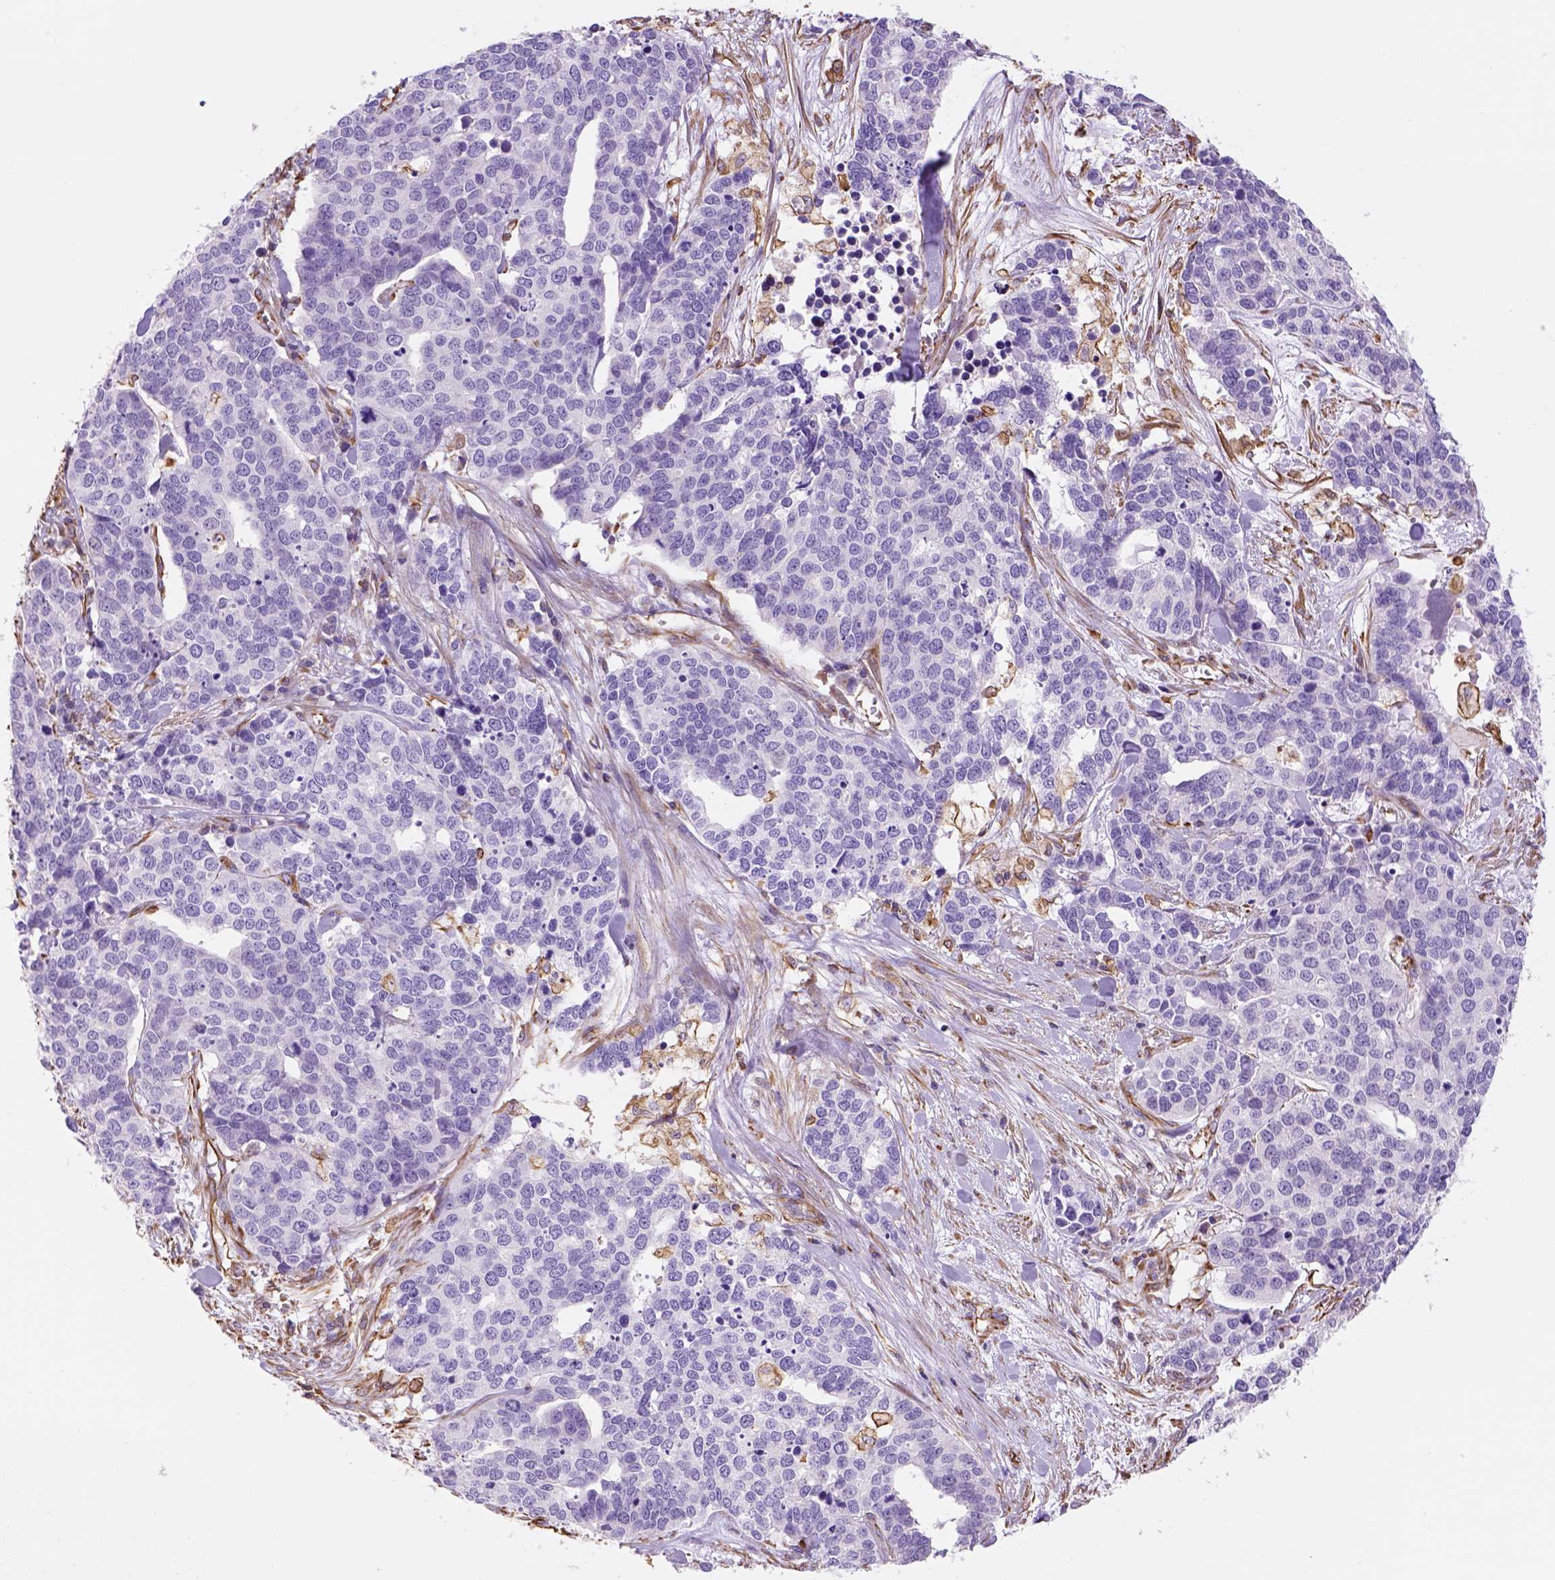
{"staining": {"intensity": "negative", "quantity": "none", "location": "none"}, "tissue": "ovarian cancer", "cell_type": "Tumor cells", "image_type": "cancer", "snomed": [{"axis": "morphology", "description": "Carcinoma, endometroid"}, {"axis": "topography", "description": "Ovary"}], "caption": "Tumor cells are negative for protein expression in human endometroid carcinoma (ovarian).", "gene": "ZZZ3", "patient": {"sex": "female", "age": 65}}